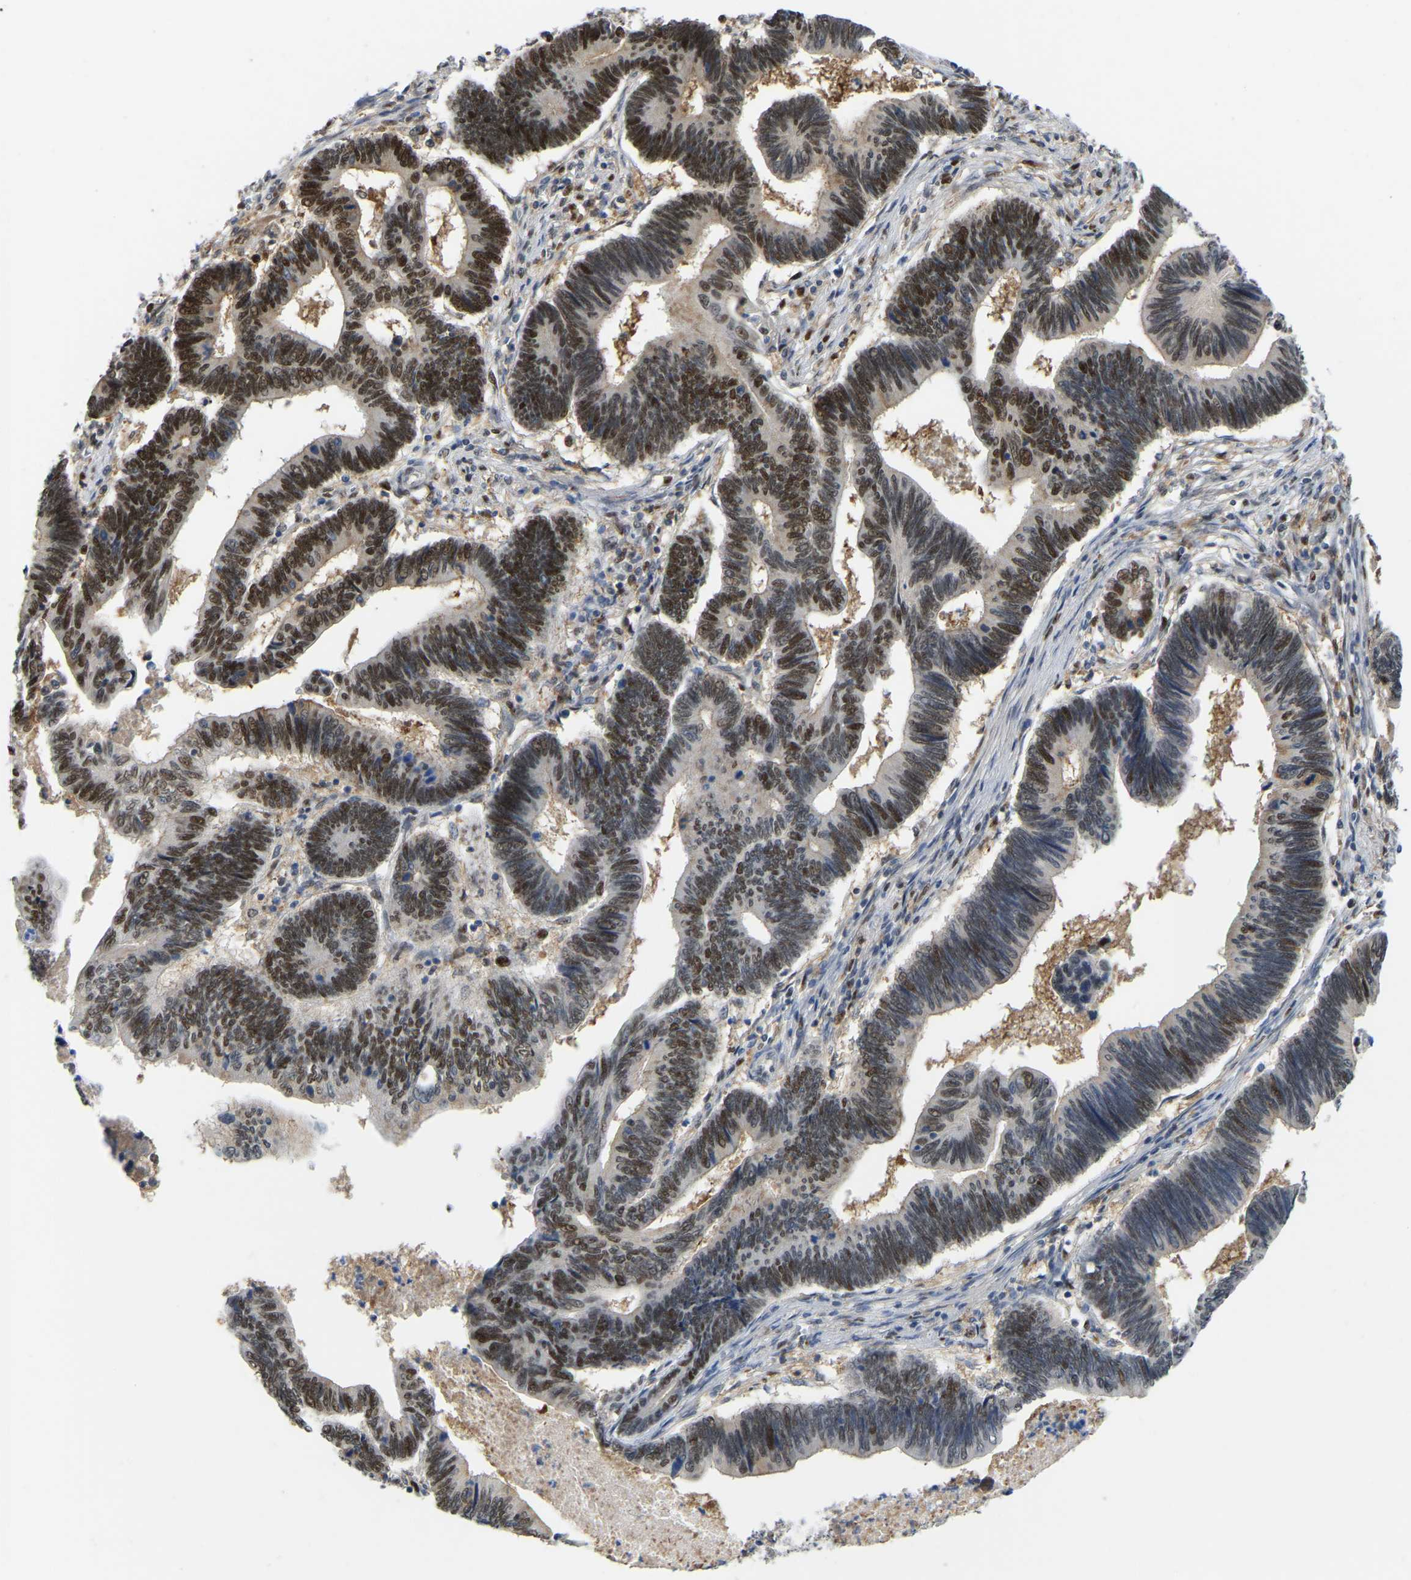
{"staining": {"intensity": "moderate", "quantity": ">75%", "location": "nuclear"}, "tissue": "pancreatic cancer", "cell_type": "Tumor cells", "image_type": "cancer", "snomed": [{"axis": "morphology", "description": "Adenocarcinoma, NOS"}, {"axis": "topography", "description": "Pancreas"}], "caption": "Pancreatic cancer stained with immunohistochemistry (IHC) shows moderate nuclear staining in about >75% of tumor cells.", "gene": "KLRG2", "patient": {"sex": "female", "age": 70}}